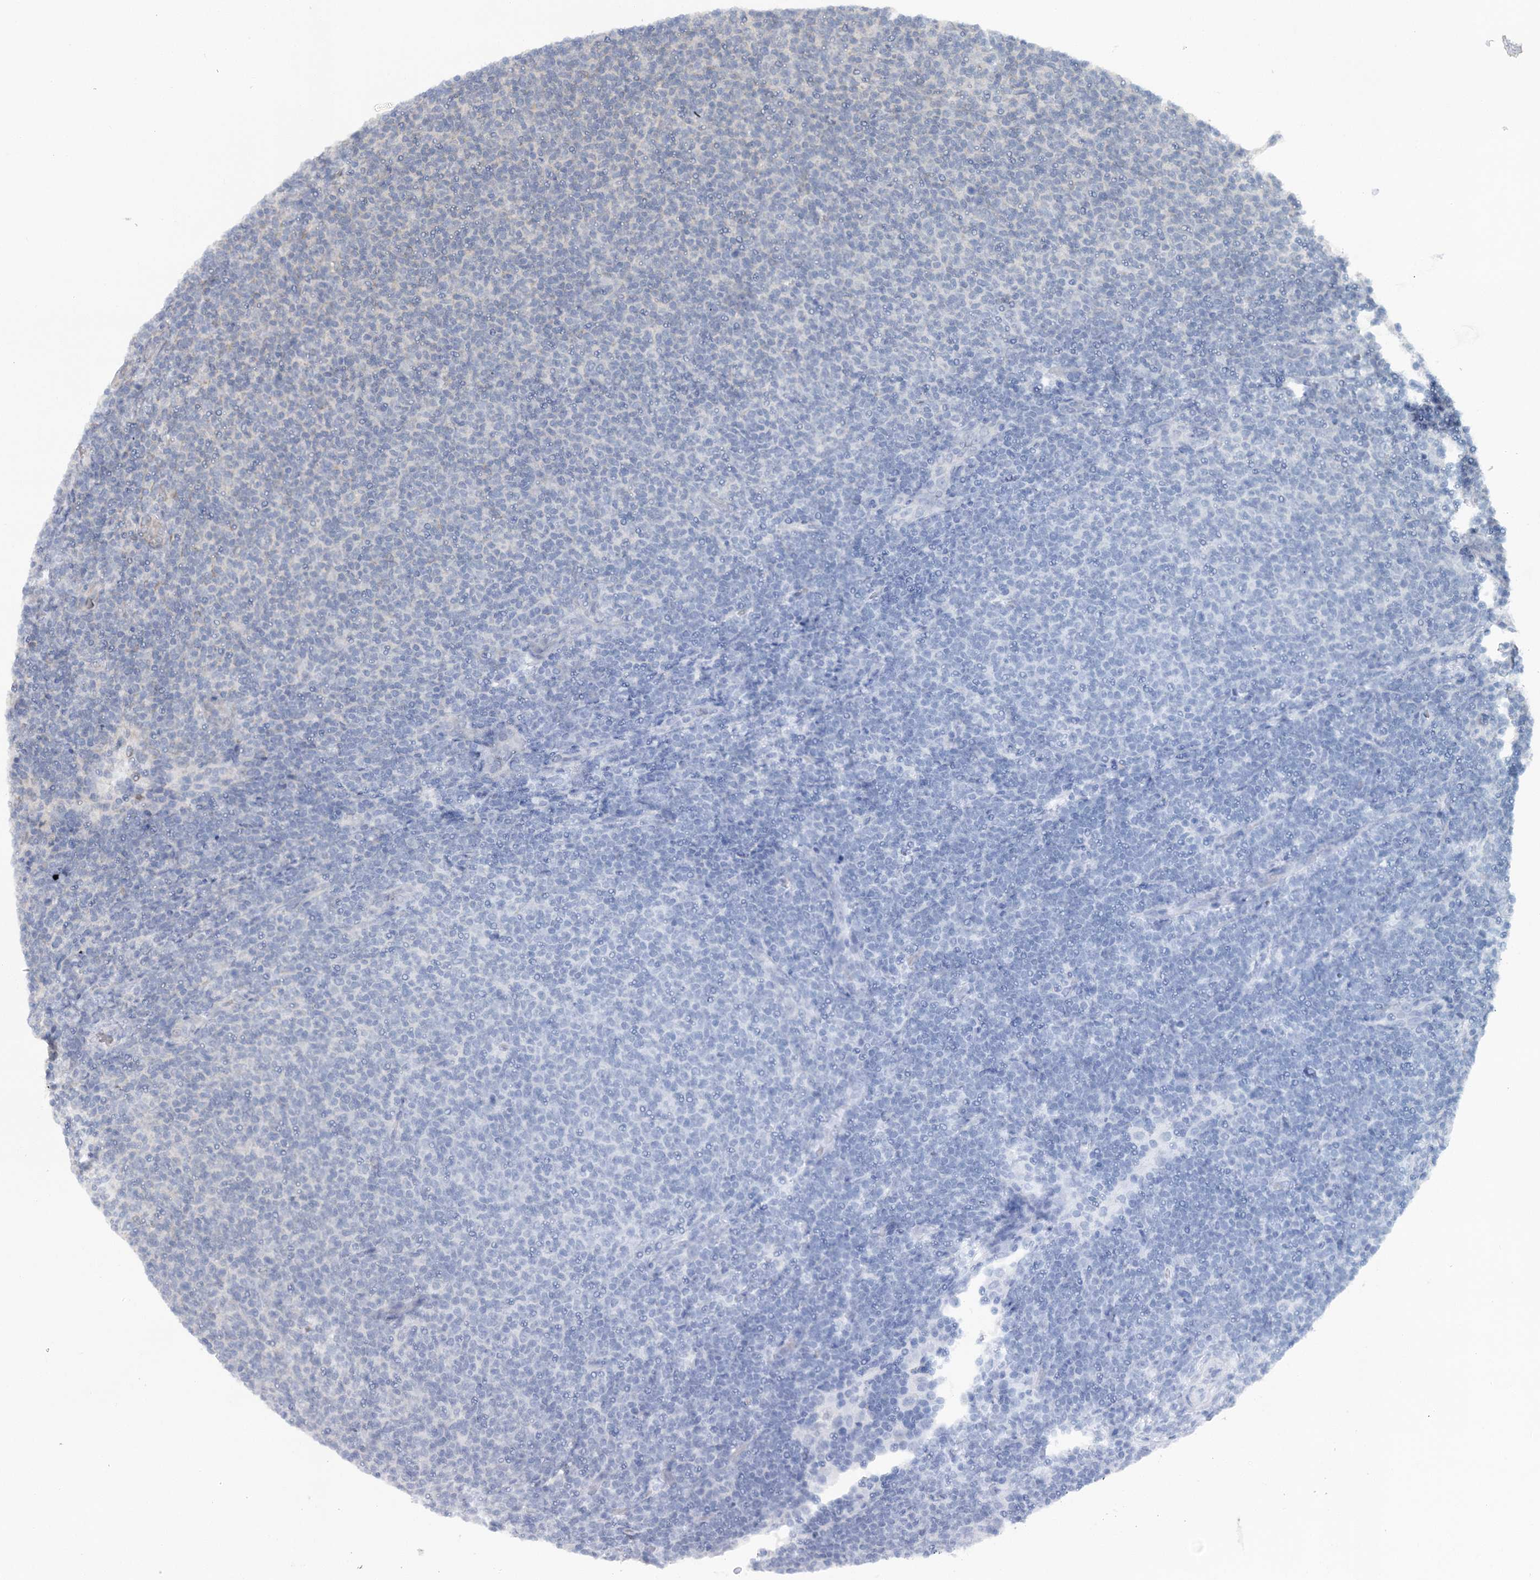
{"staining": {"intensity": "negative", "quantity": "none", "location": "none"}, "tissue": "lymphoma", "cell_type": "Tumor cells", "image_type": "cancer", "snomed": [{"axis": "morphology", "description": "Malignant lymphoma, non-Hodgkin's type, Low grade"}, {"axis": "topography", "description": "Lymph node"}], "caption": "A histopathology image of lymphoma stained for a protein demonstrates no brown staining in tumor cells.", "gene": "CIB4", "patient": {"sex": "male", "age": 66}}